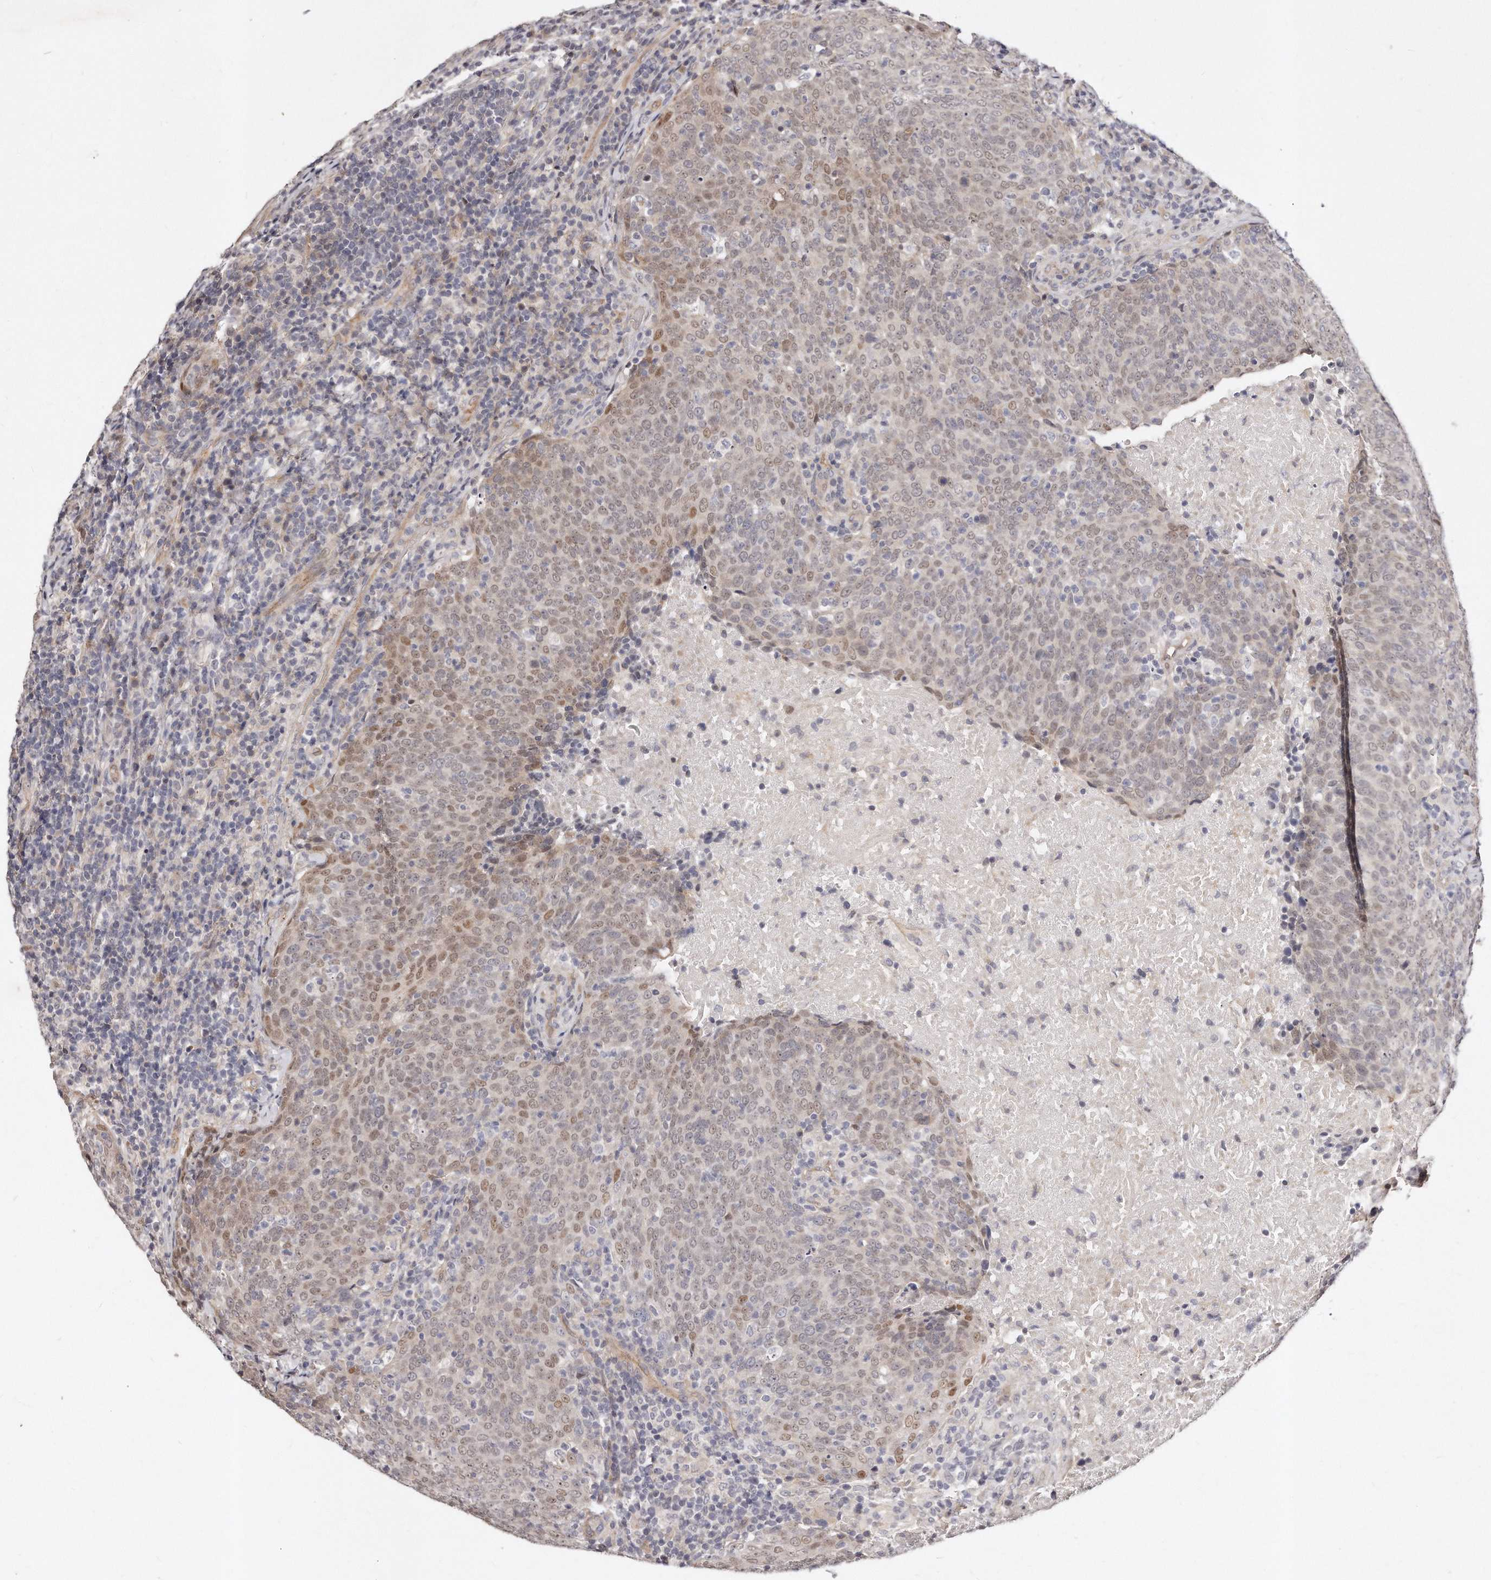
{"staining": {"intensity": "weak", "quantity": "25%-75%", "location": "nuclear"}, "tissue": "head and neck cancer", "cell_type": "Tumor cells", "image_type": "cancer", "snomed": [{"axis": "morphology", "description": "Squamous cell carcinoma, NOS"}, {"axis": "morphology", "description": "Squamous cell carcinoma, metastatic, NOS"}, {"axis": "topography", "description": "Lymph node"}, {"axis": "topography", "description": "Head-Neck"}], "caption": "Metastatic squamous cell carcinoma (head and neck) tissue demonstrates weak nuclear expression in approximately 25%-75% of tumor cells, visualized by immunohistochemistry.", "gene": "CASZ1", "patient": {"sex": "male", "age": 62}}